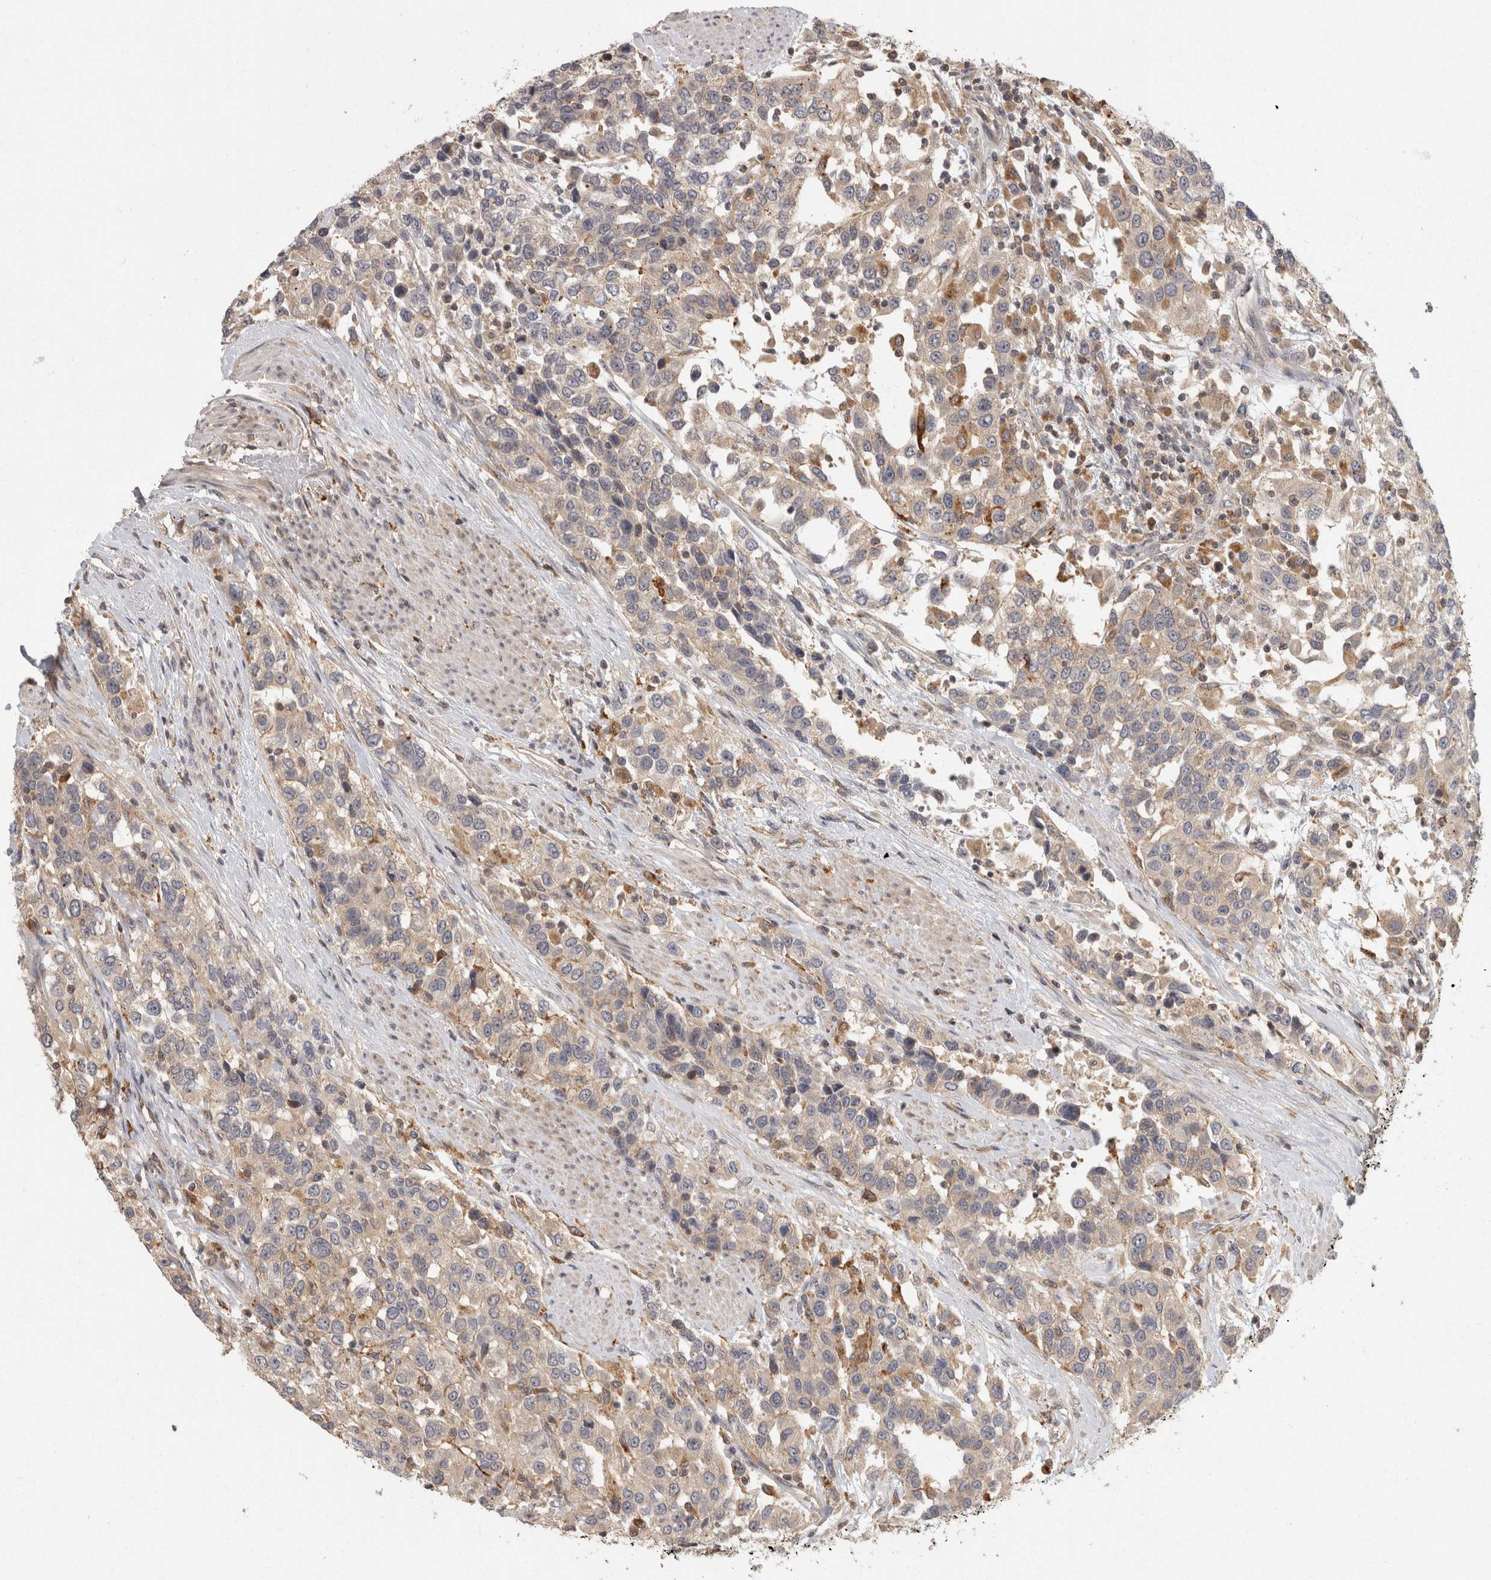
{"staining": {"intensity": "weak", "quantity": "<25%", "location": "cytoplasmic/membranous"}, "tissue": "urothelial cancer", "cell_type": "Tumor cells", "image_type": "cancer", "snomed": [{"axis": "morphology", "description": "Urothelial carcinoma, High grade"}, {"axis": "topography", "description": "Urinary bladder"}], "caption": "DAB (3,3'-diaminobenzidine) immunohistochemical staining of human urothelial cancer demonstrates no significant expression in tumor cells.", "gene": "ACAT2", "patient": {"sex": "female", "age": 80}}